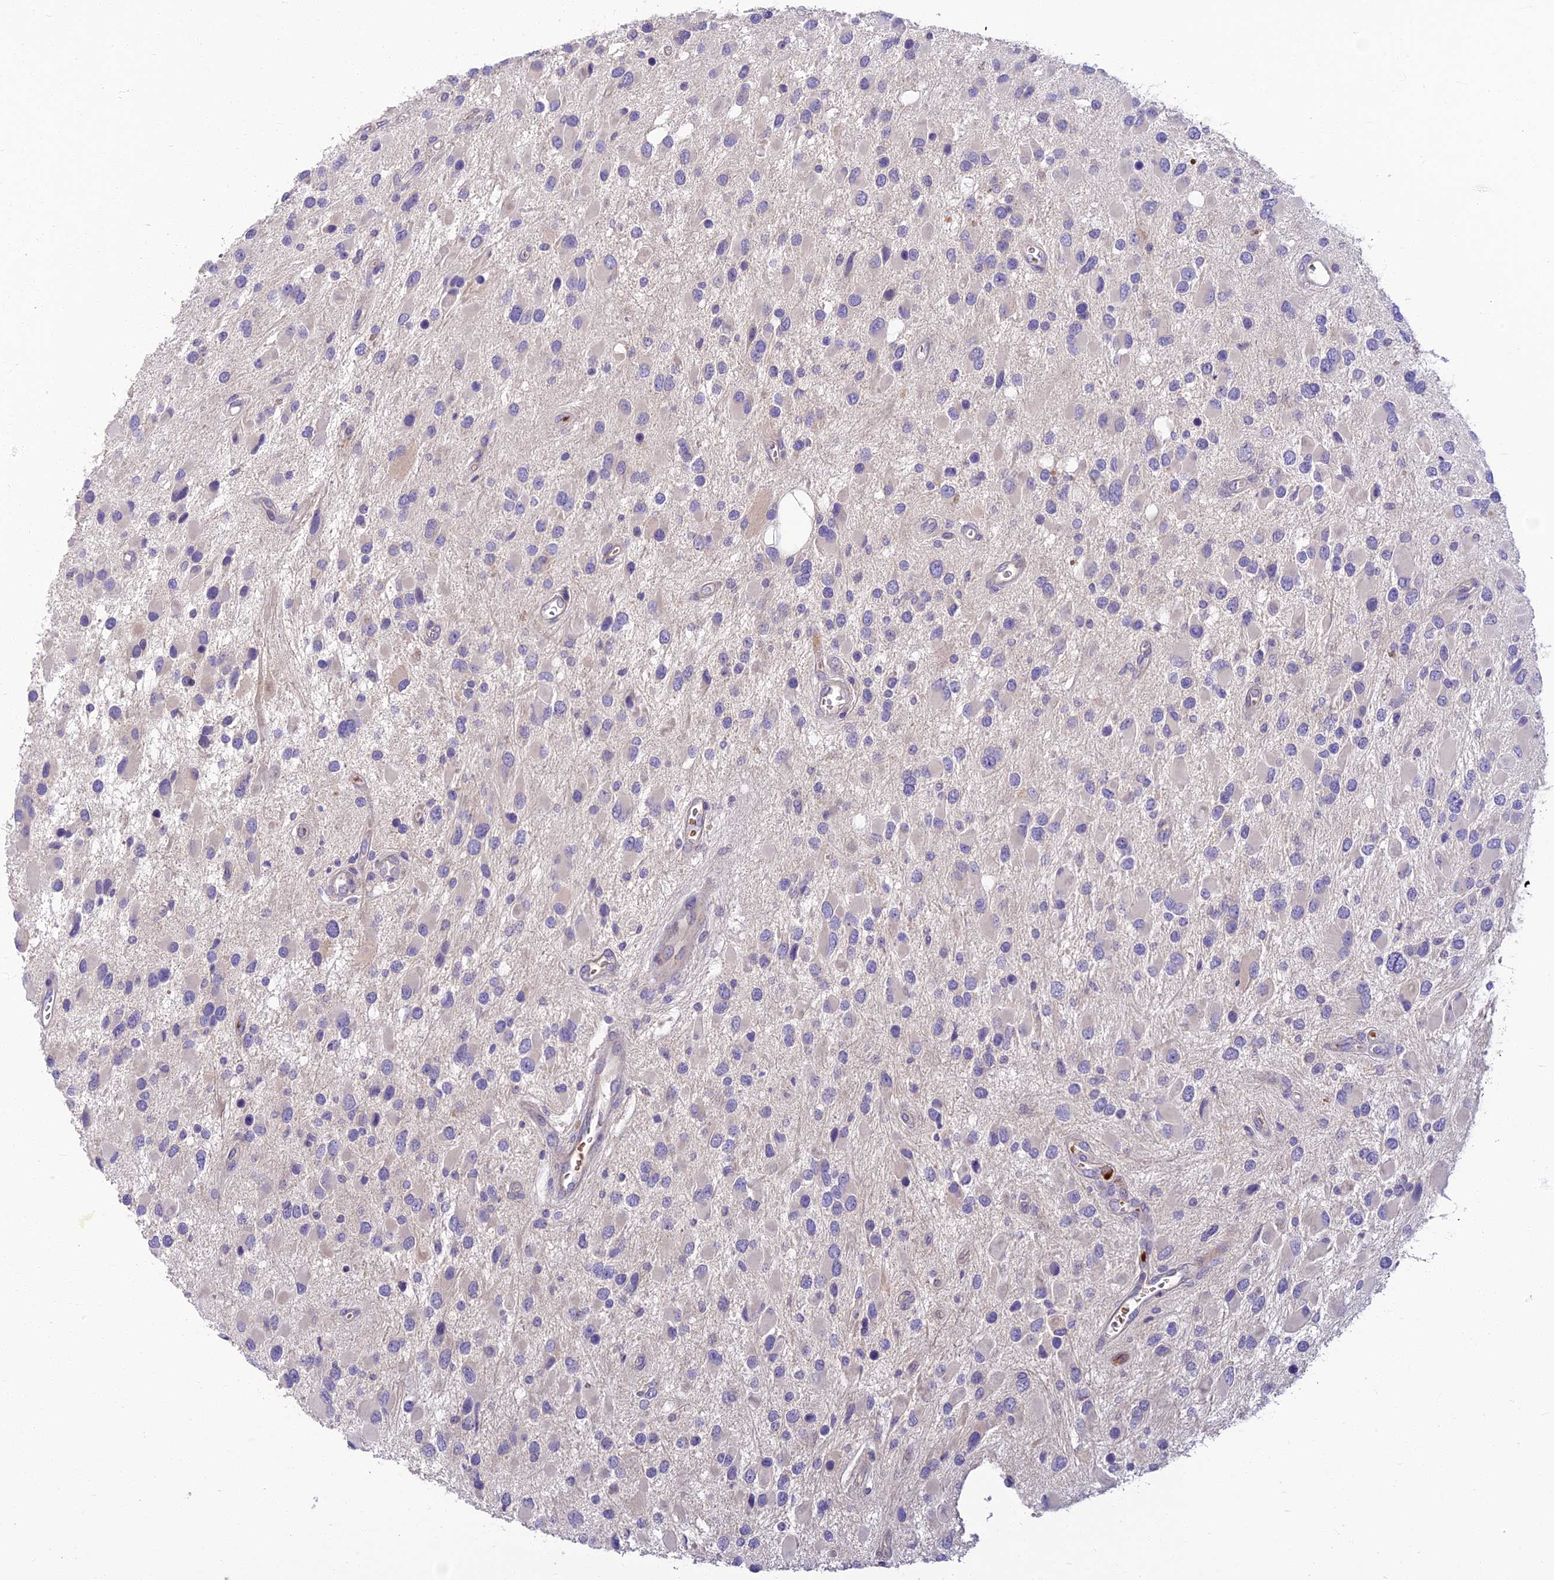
{"staining": {"intensity": "negative", "quantity": "none", "location": "none"}, "tissue": "glioma", "cell_type": "Tumor cells", "image_type": "cancer", "snomed": [{"axis": "morphology", "description": "Glioma, malignant, High grade"}, {"axis": "topography", "description": "Brain"}], "caption": "Immunohistochemical staining of human malignant high-grade glioma displays no significant positivity in tumor cells.", "gene": "CLIP4", "patient": {"sex": "male", "age": 53}}